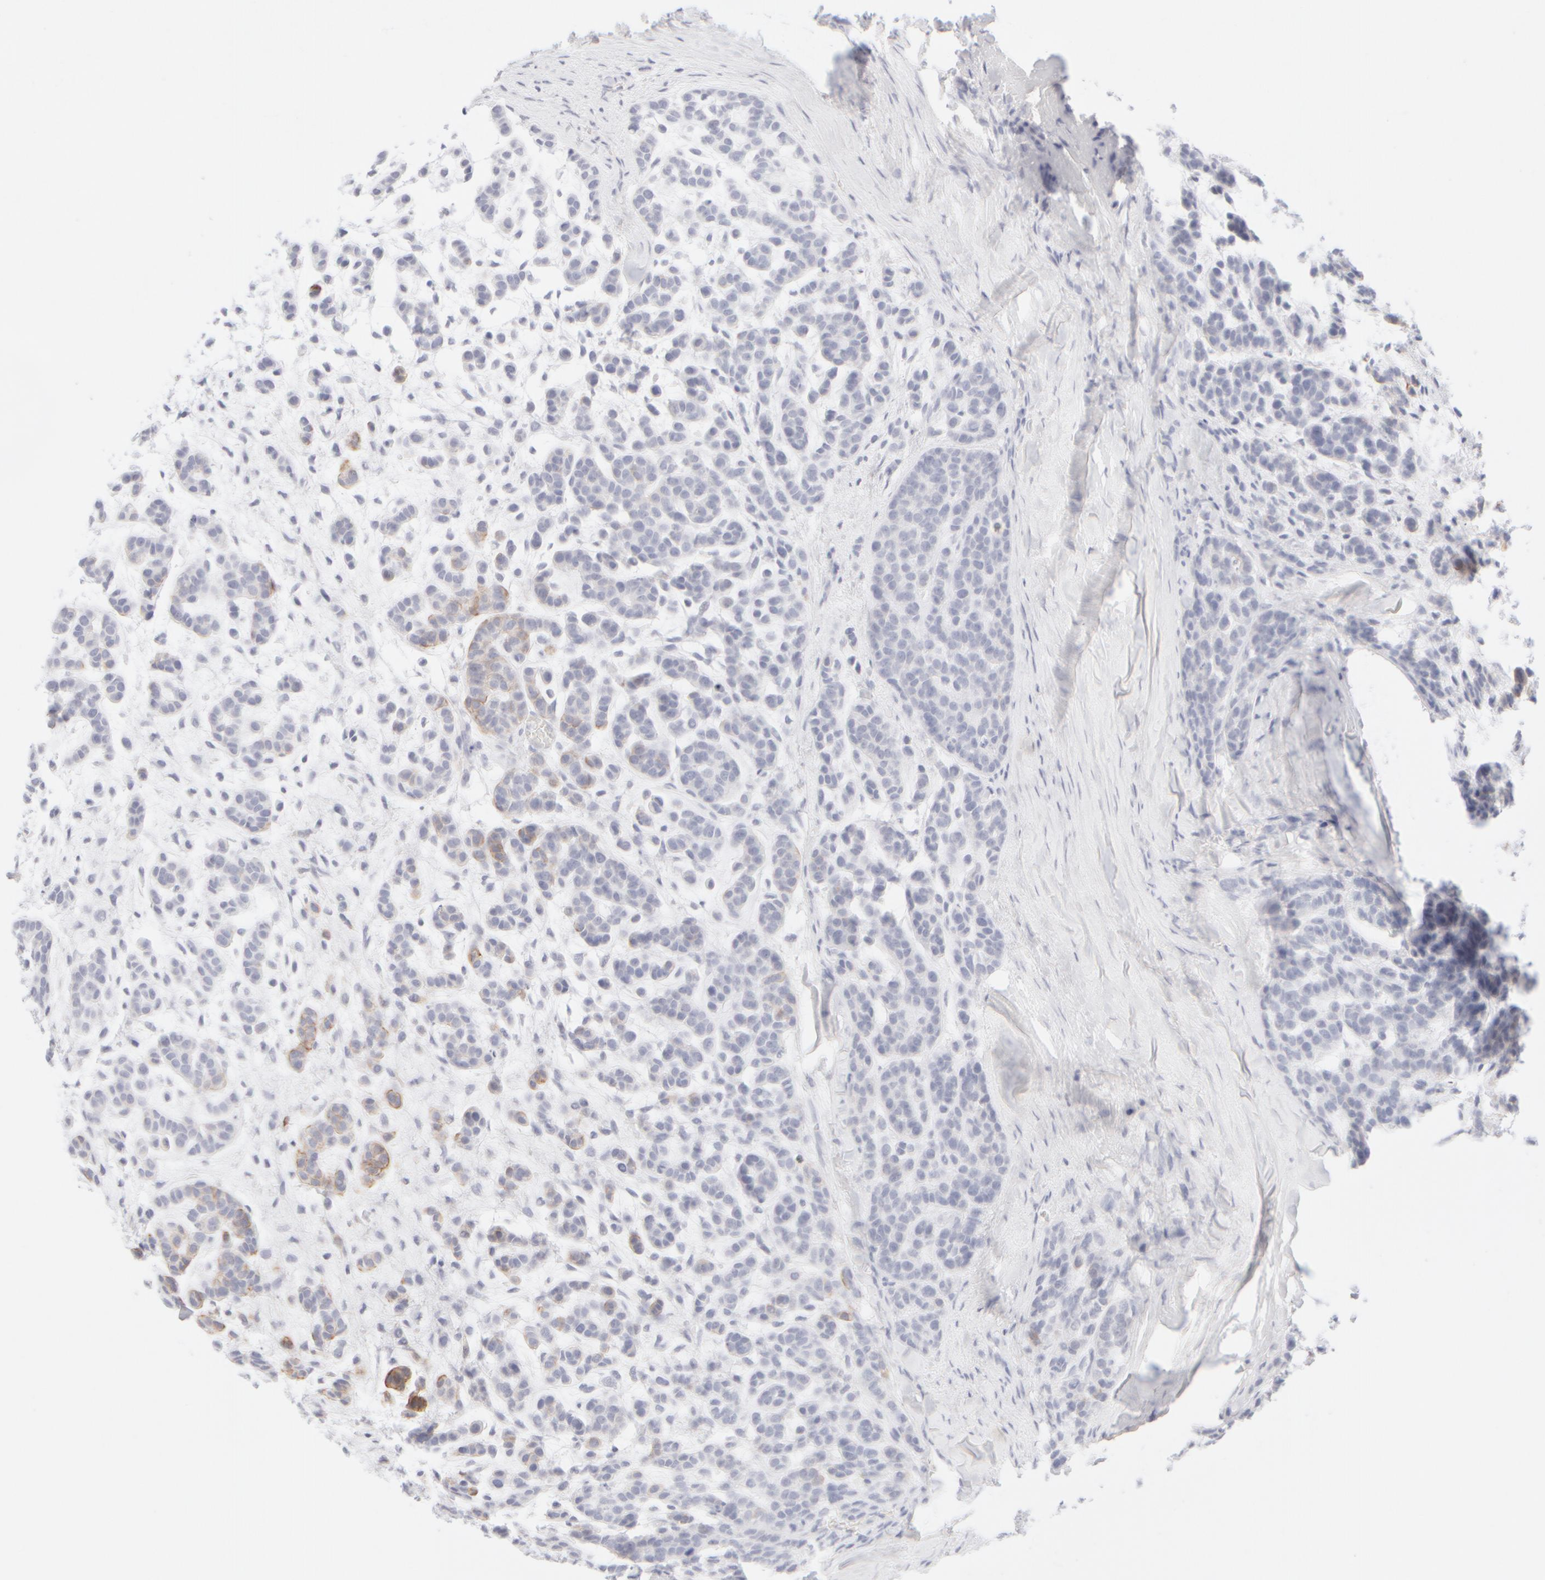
{"staining": {"intensity": "negative", "quantity": "none", "location": "none"}, "tissue": "head and neck cancer", "cell_type": "Tumor cells", "image_type": "cancer", "snomed": [{"axis": "morphology", "description": "Adenocarcinoma, NOS"}, {"axis": "morphology", "description": "Adenoma, NOS"}, {"axis": "topography", "description": "Head-Neck"}], "caption": "Photomicrograph shows no protein expression in tumor cells of adenocarcinoma (head and neck) tissue.", "gene": "KRT15", "patient": {"sex": "female", "age": 55}}